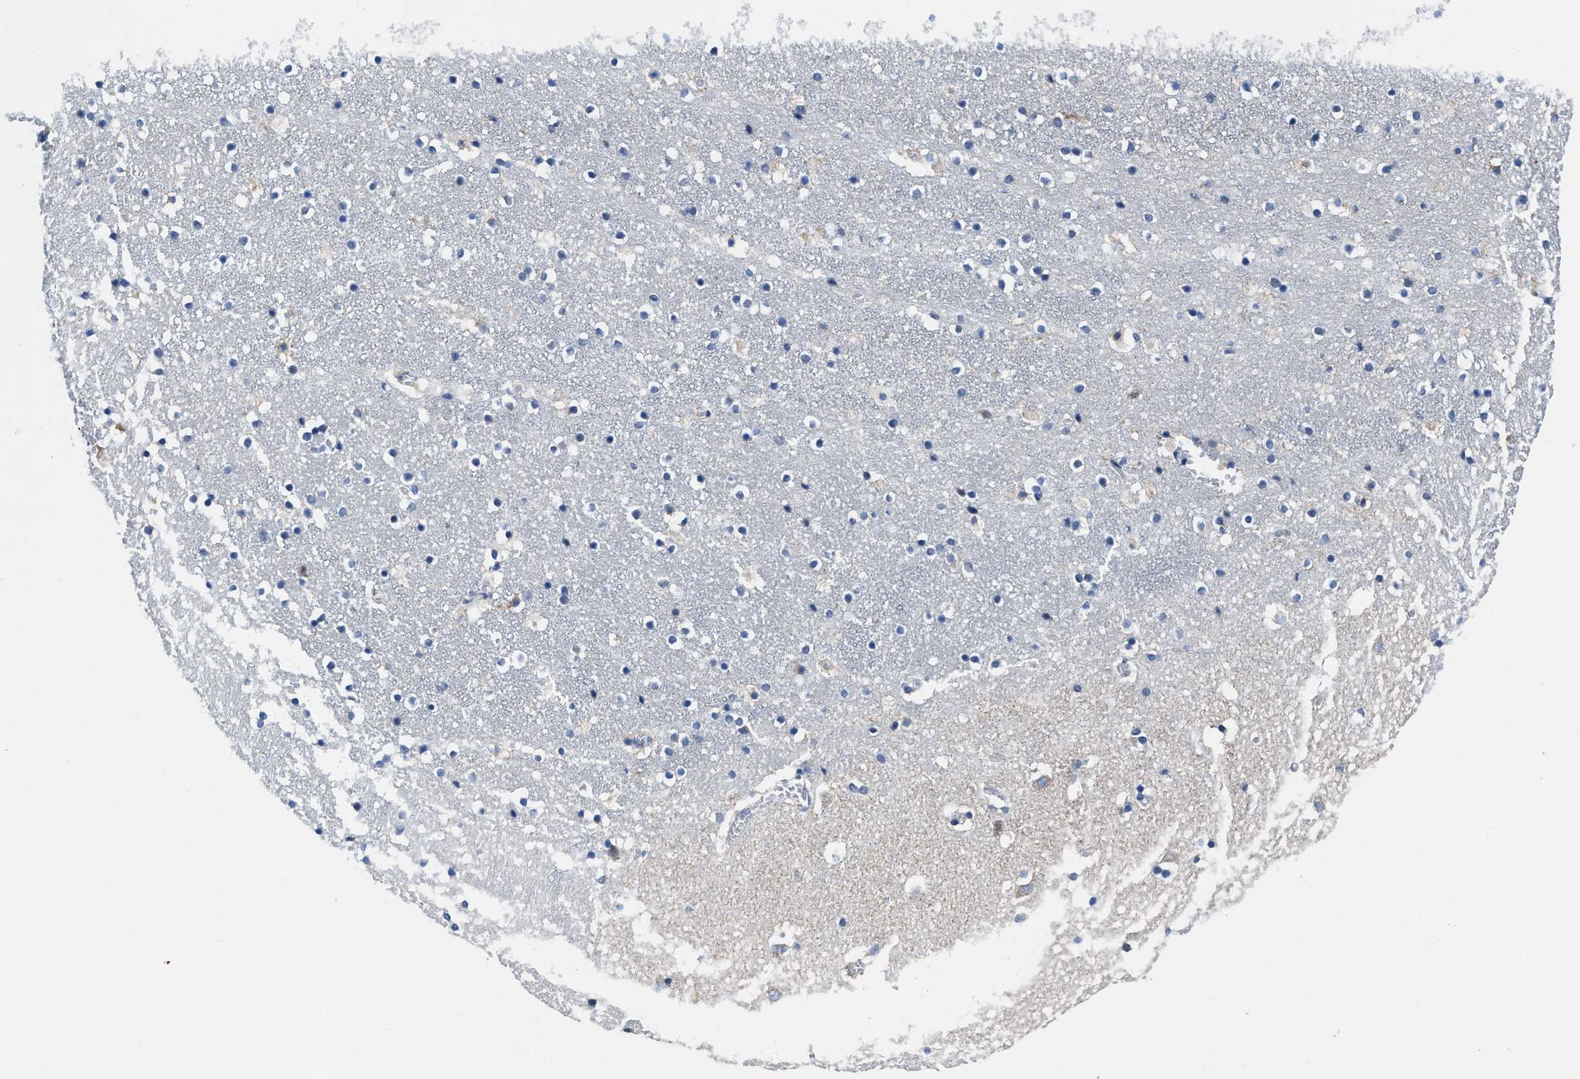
{"staining": {"intensity": "negative", "quantity": "none", "location": "none"}, "tissue": "caudate", "cell_type": "Glial cells", "image_type": "normal", "snomed": [{"axis": "morphology", "description": "Normal tissue, NOS"}, {"axis": "topography", "description": "Lateral ventricle wall"}], "caption": "Caudate was stained to show a protein in brown. There is no significant expression in glial cells.", "gene": "ID3", "patient": {"sex": "male", "age": 45}}